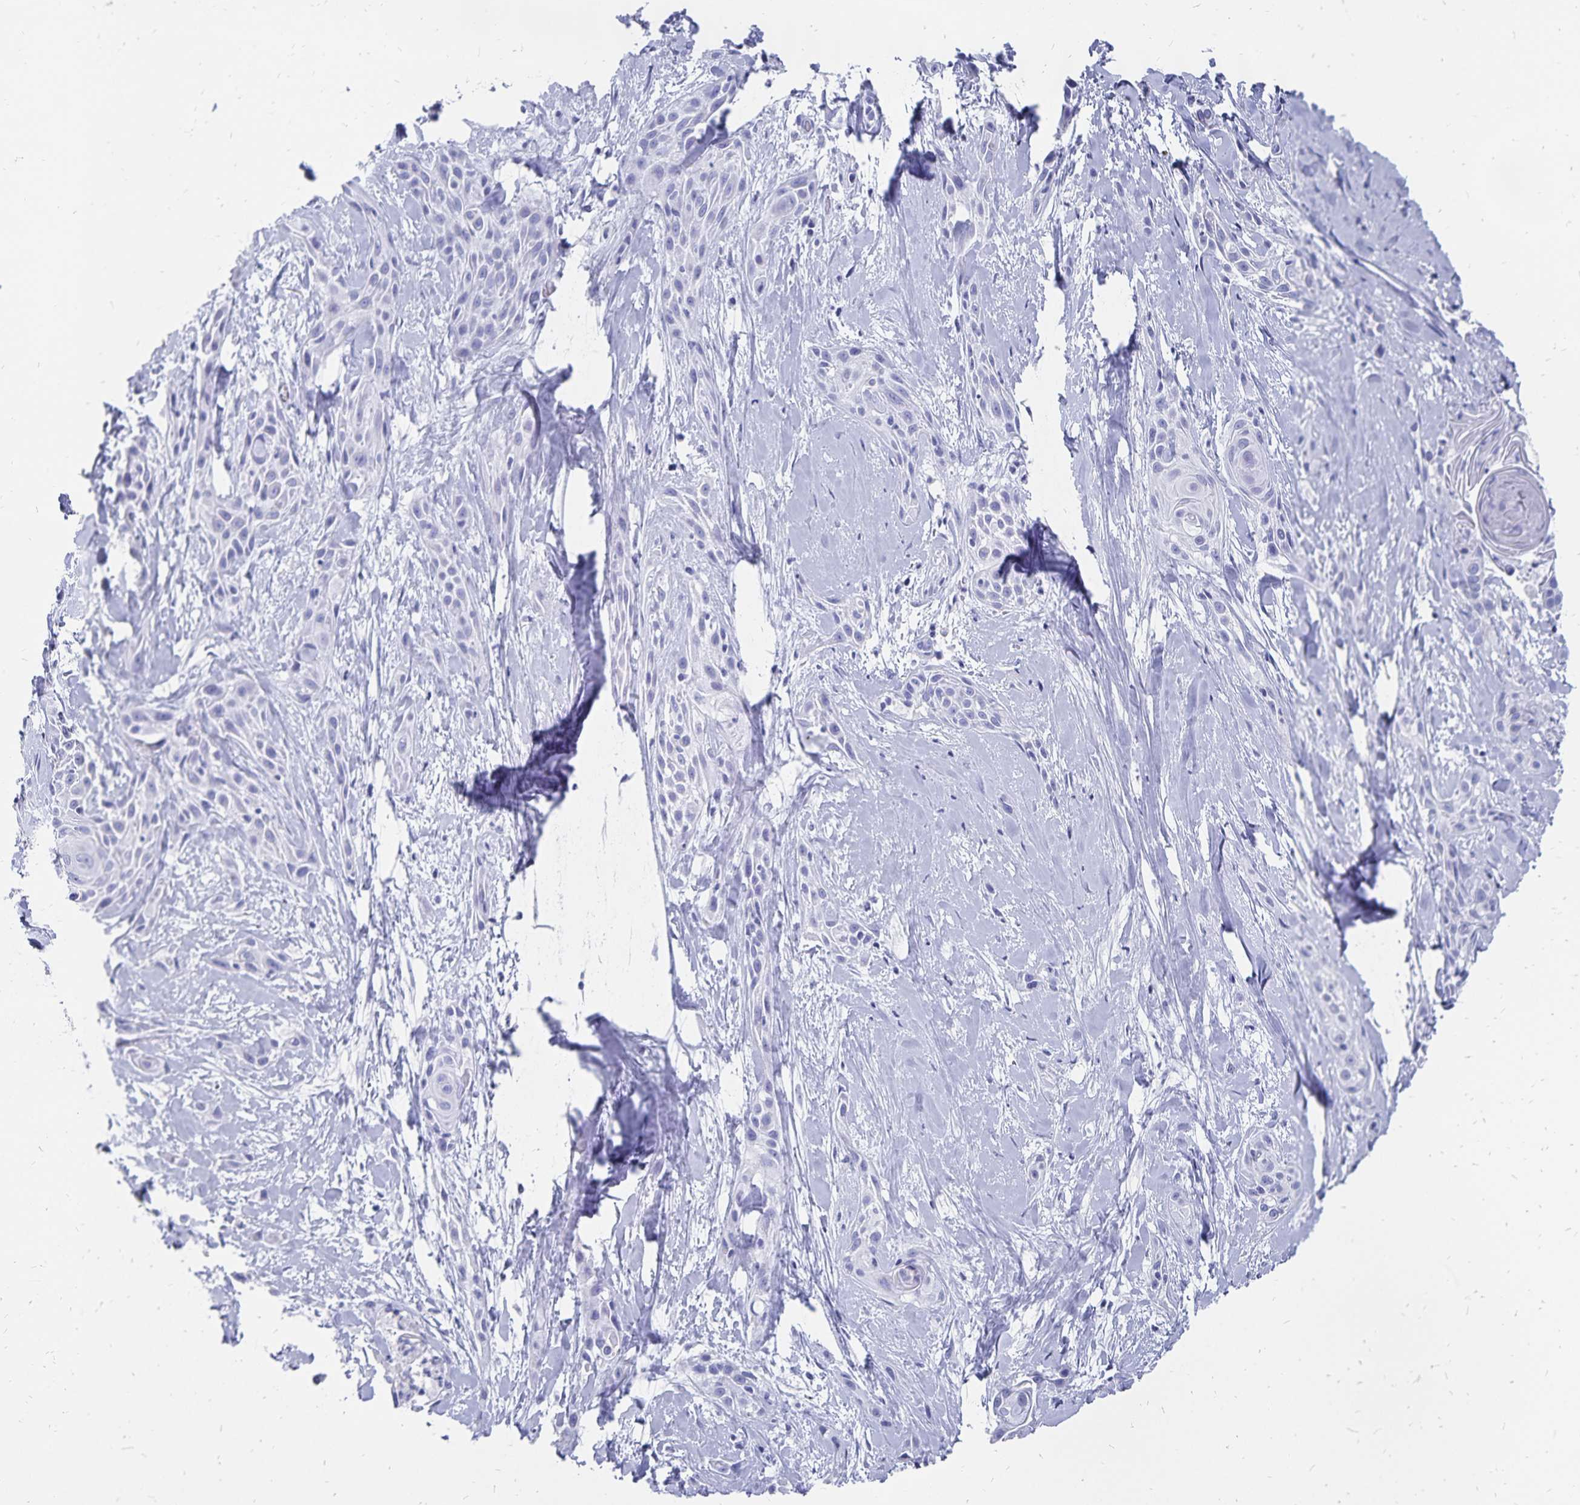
{"staining": {"intensity": "negative", "quantity": "none", "location": "none"}, "tissue": "skin cancer", "cell_type": "Tumor cells", "image_type": "cancer", "snomed": [{"axis": "morphology", "description": "Squamous cell carcinoma, NOS"}, {"axis": "topography", "description": "Skin"}, {"axis": "topography", "description": "Anal"}], "caption": "This is a histopathology image of immunohistochemistry staining of skin squamous cell carcinoma, which shows no positivity in tumor cells.", "gene": "ADH1A", "patient": {"sex": "male", "age": 64}}